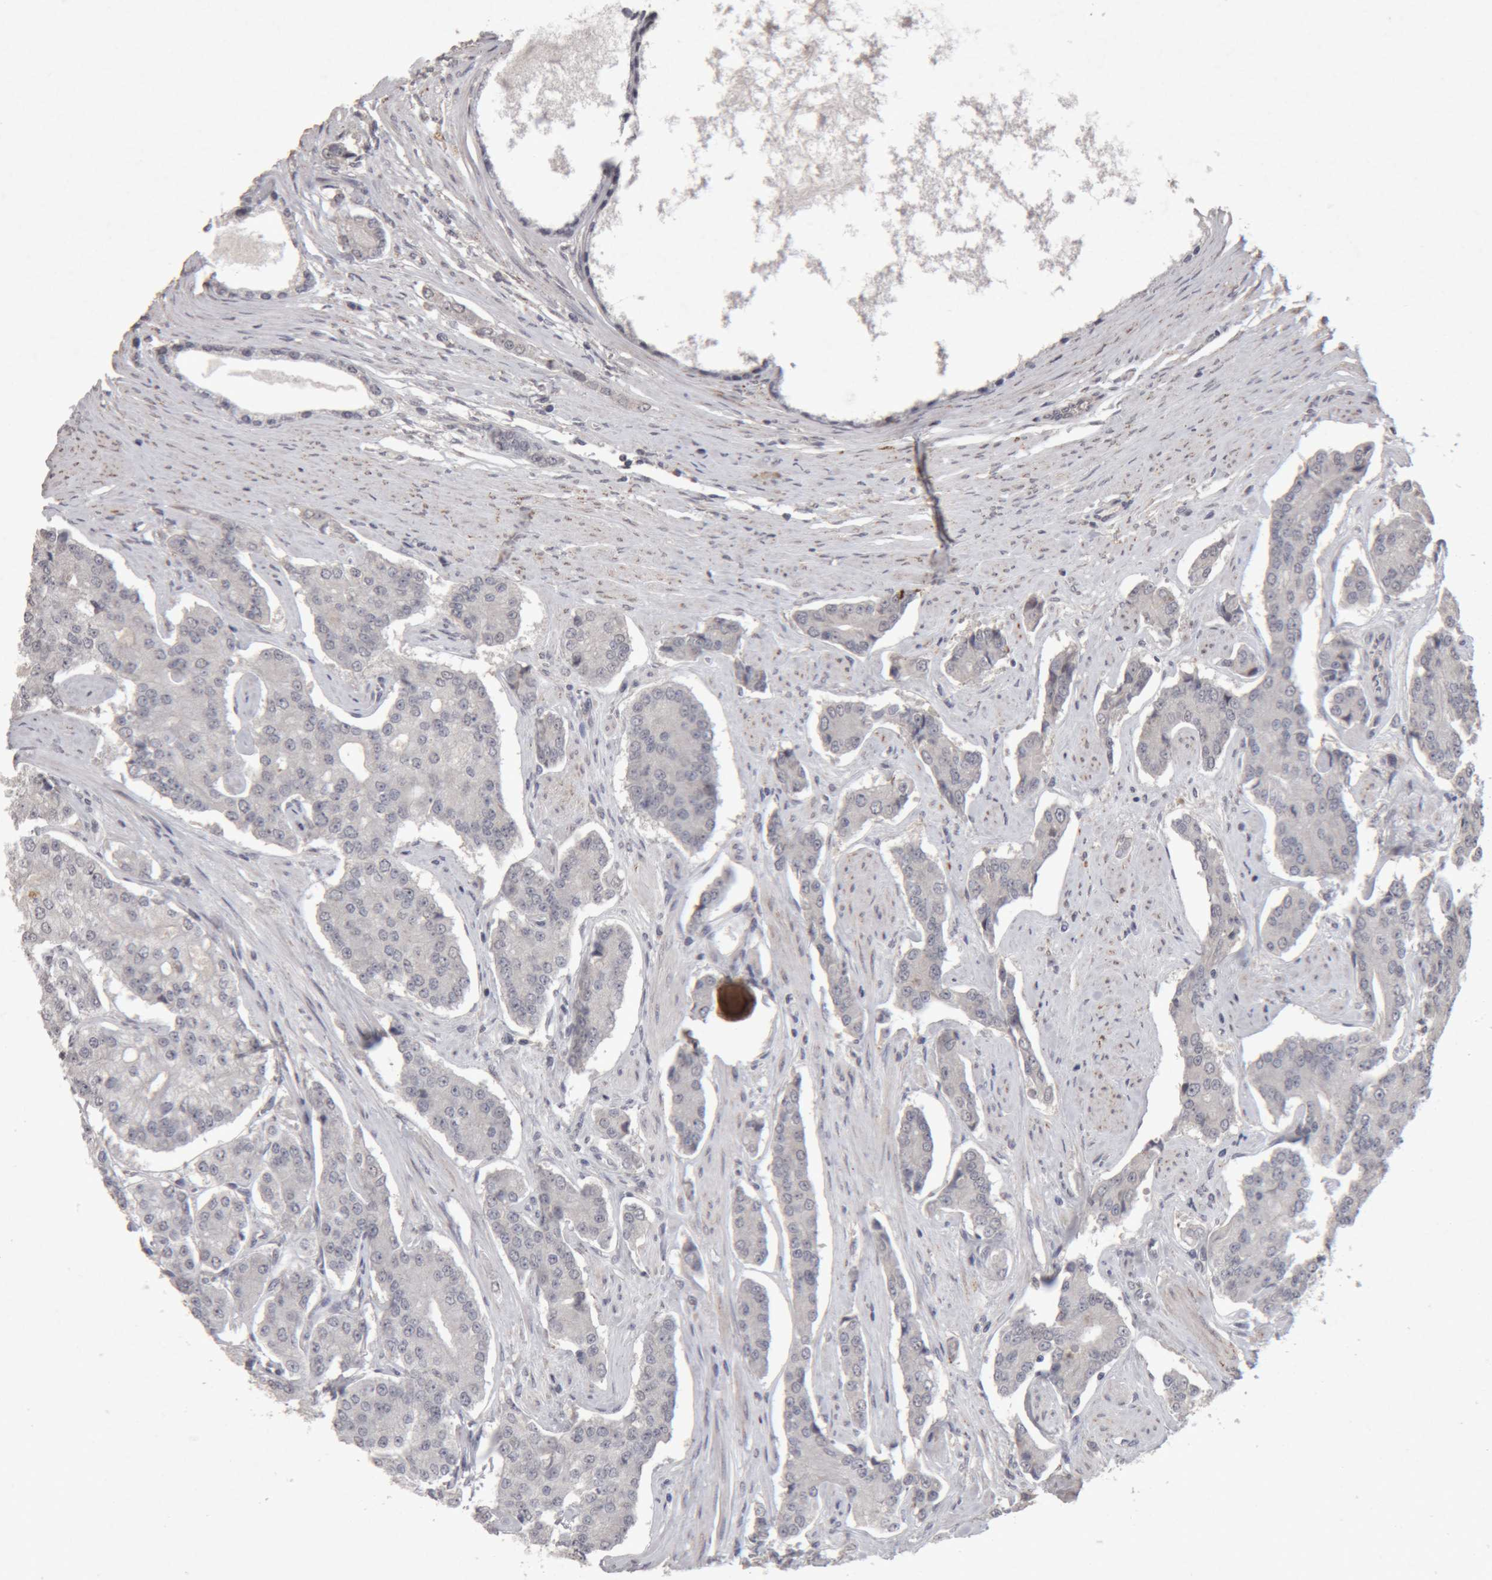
{"staining": {"intensity": "negative", "quantity": "none", "location": "none"}, "tissue": "prostate cancer", "cell_type": "Tumor cells", "image_type": "cancer", "snomed": [{"axis": "morphology", "description": "Adenocarcinoma, High grade"}, {"axis": "topography", "description": "Prostate"}], "caption": "This micrograph is of high-grade adenocarcinoma (prostate) stained with IHC to label a protein in brown with the nuclei are counter-stained blue. There is no expression in tumor cells. (DAB (3,3'-diaminobenzidine) immunohistochemistry (IHC), high magnification).", "gene": "MEP1A", "patient": {"sex": "male", "age": 71}}